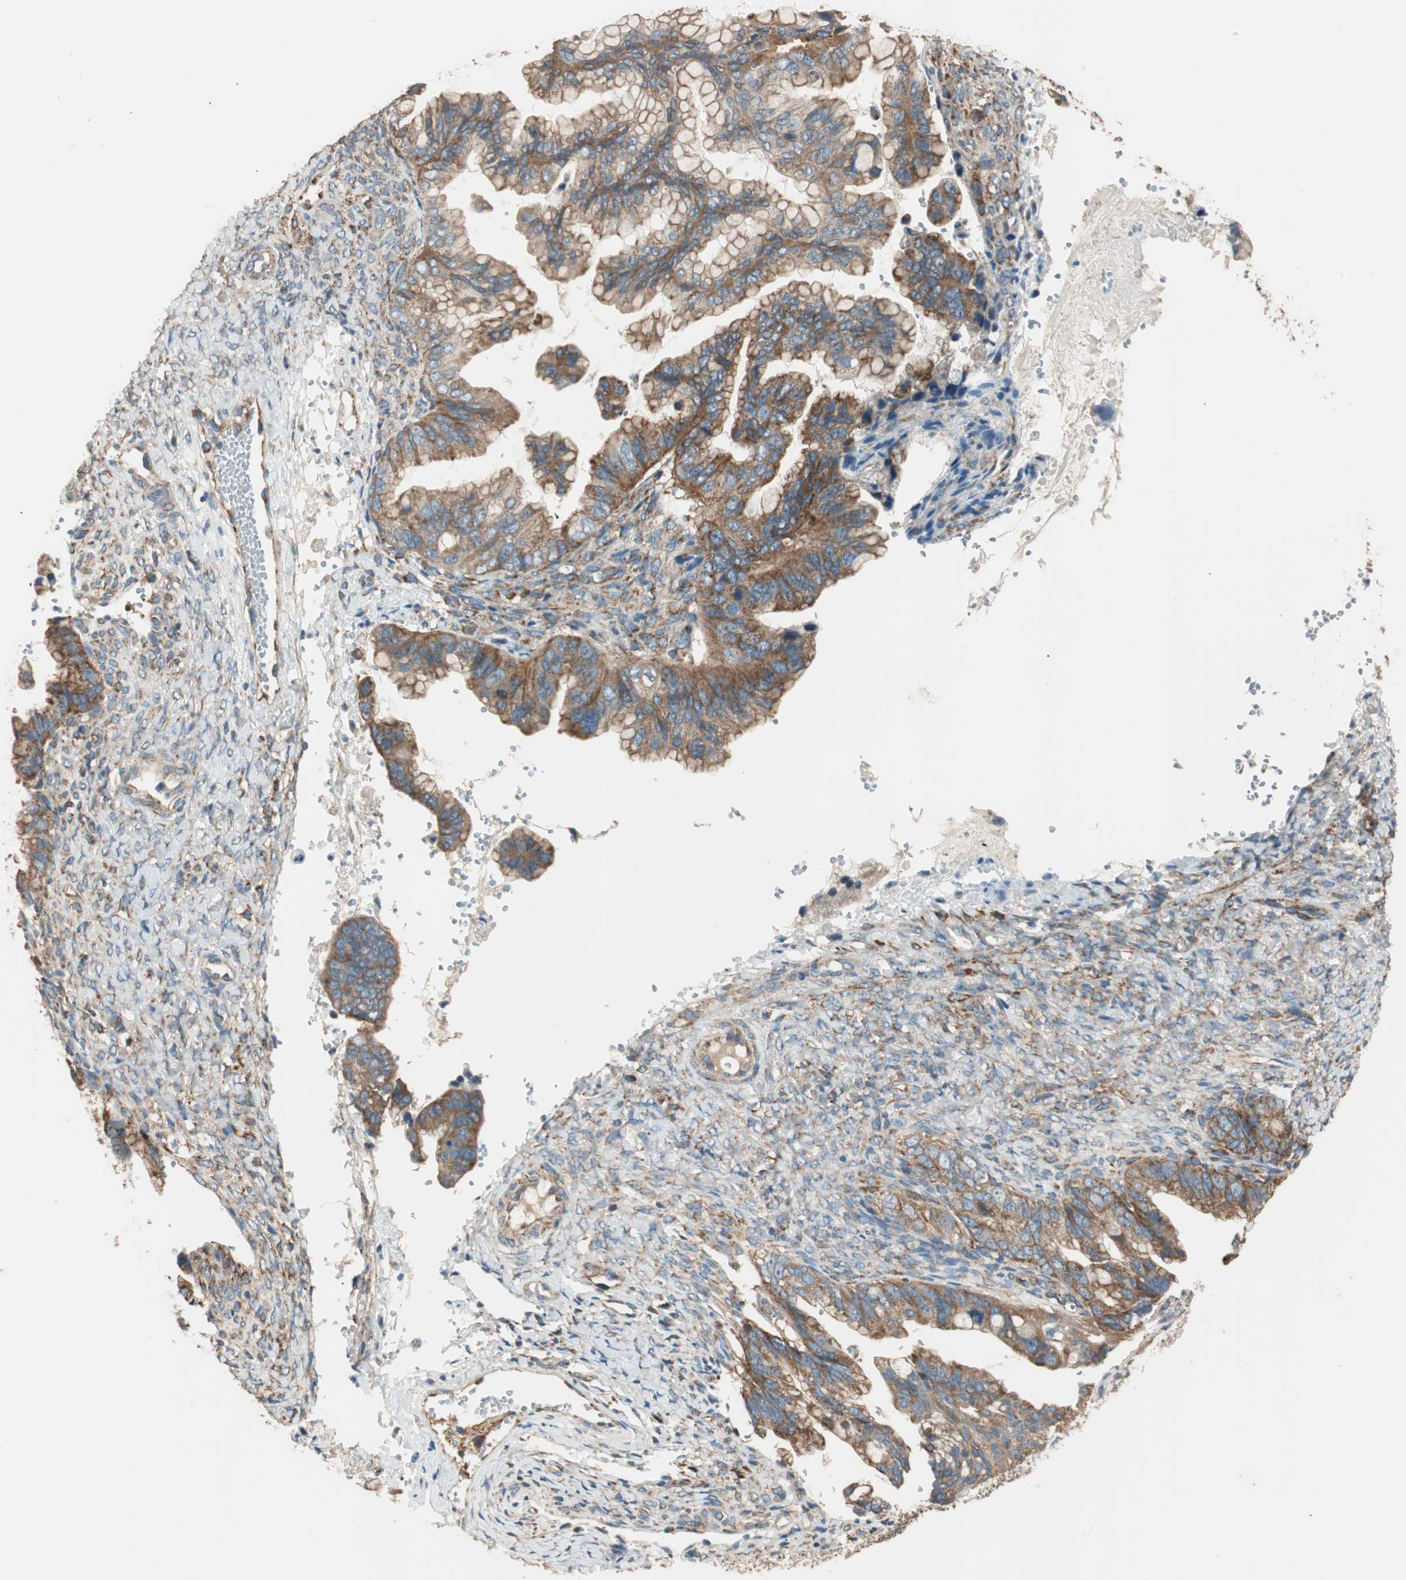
{"staining": {"intensity": "strong", "quantity": ">75%", "location": "cytoplasmic/membranous"}, "tissue": "ovarian cancer", "cell_type": "Tumor cells", "image_type": "cancer", "snomed": [{"axis": "morphology", "description": "Cystadenocarcinoma, mucinous, NOS"}, {"axis": "topography", "description": "Ovary"}], "caption": "IHC of human ovarian cancer displays high levels of strong cytoplasmic/membranous positivity in approximately >75% of tumor cells.", "gene": "CC2D1A", "patient": {"sex": "female", "age": 36}}